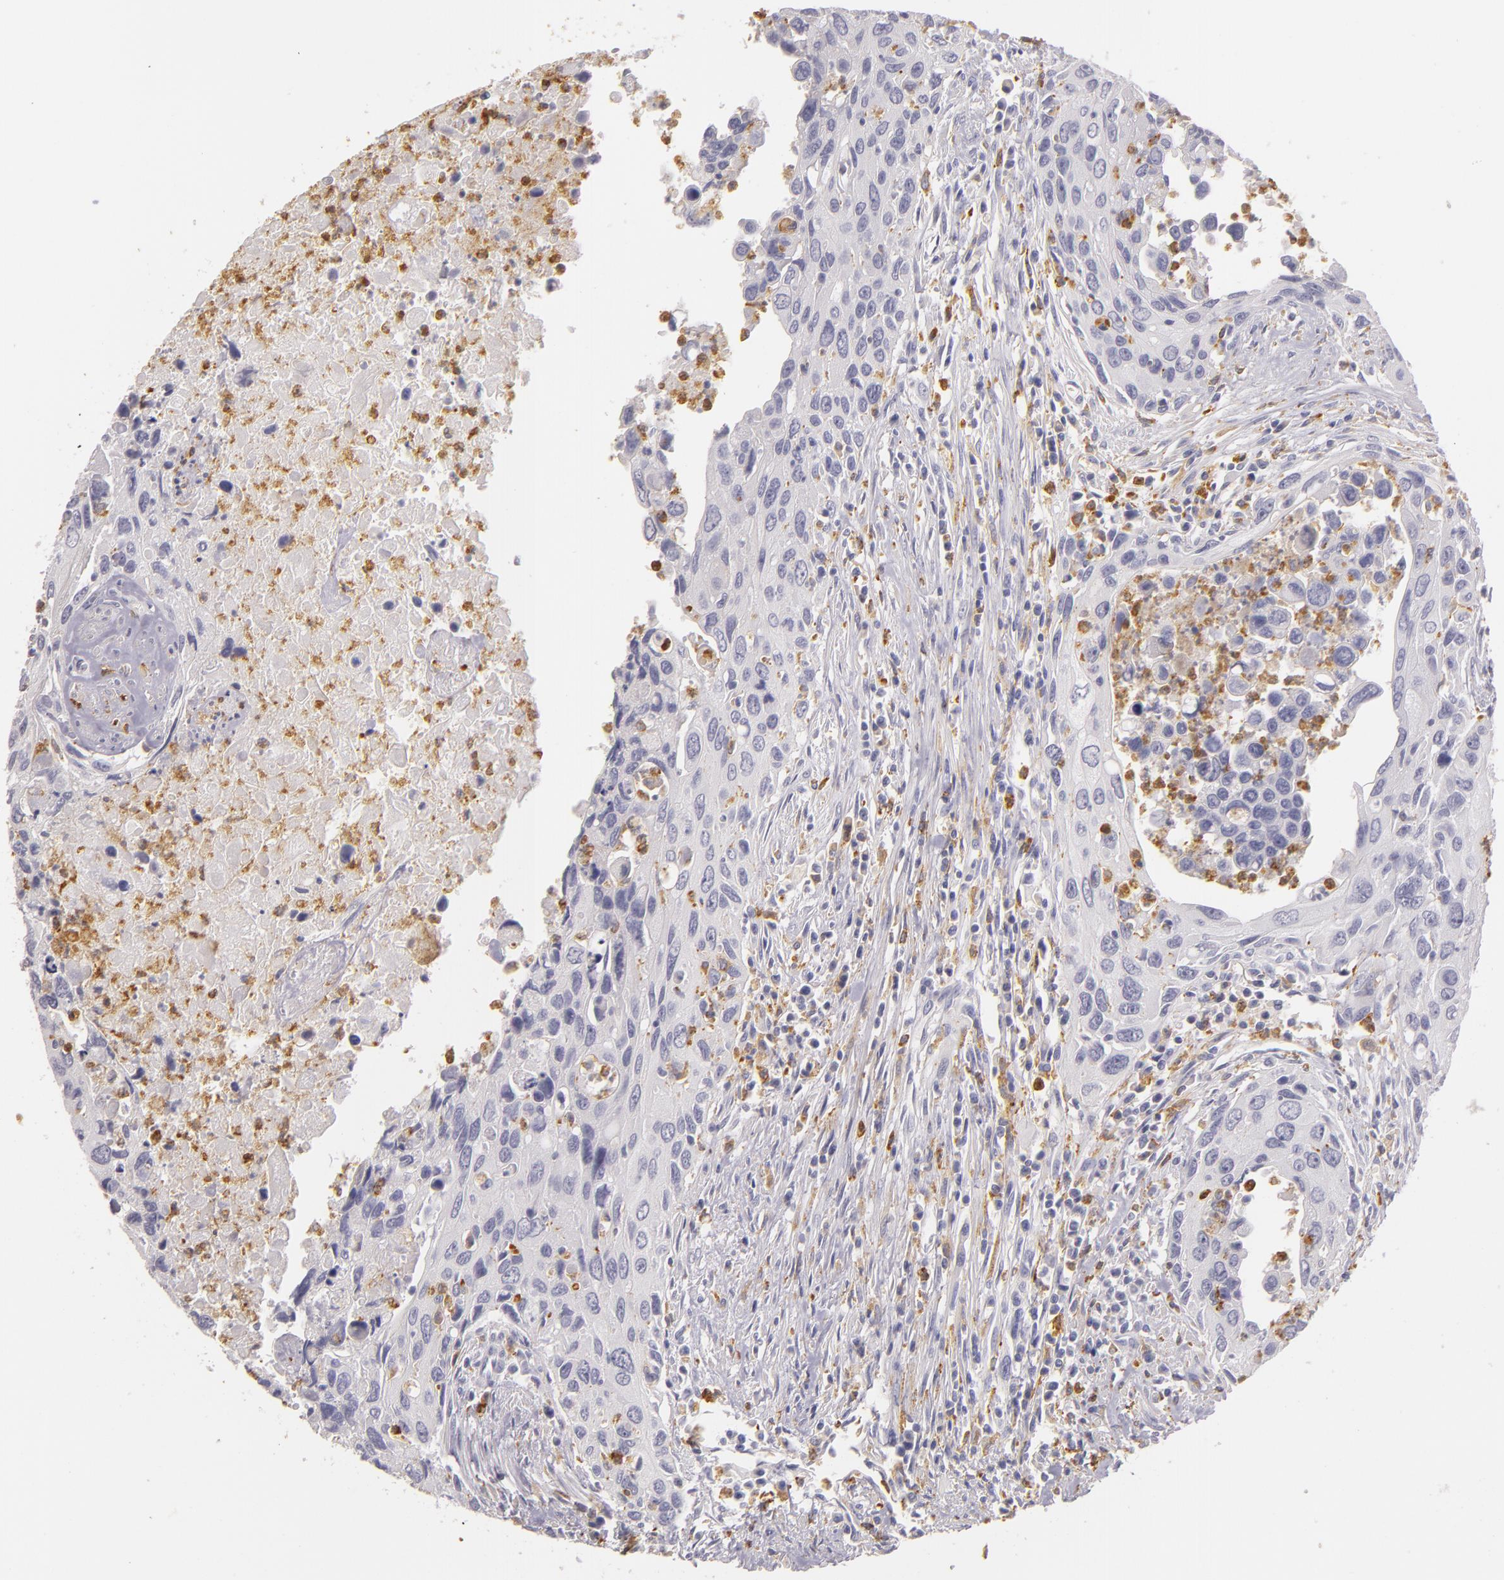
{"staining": {"intensity": "negative", "quantity": "none", "location": "none"}, "tissue": "urothelial cancer", "cell_type": "Tumor cells", "image_type": "cancer", "snomed": [{"axis": "morphology", "description": "Urothelial carcinoma, High grade"}, {"axis": "topography", "description": "Urinary bladder"}], "caption": "An IHC micrograph of urothelial cancer is shown. There is no staining in tumor cells of urothelial cancer.", "gene": "TLR8", "patient": {"sex": "male", "age": 71}}